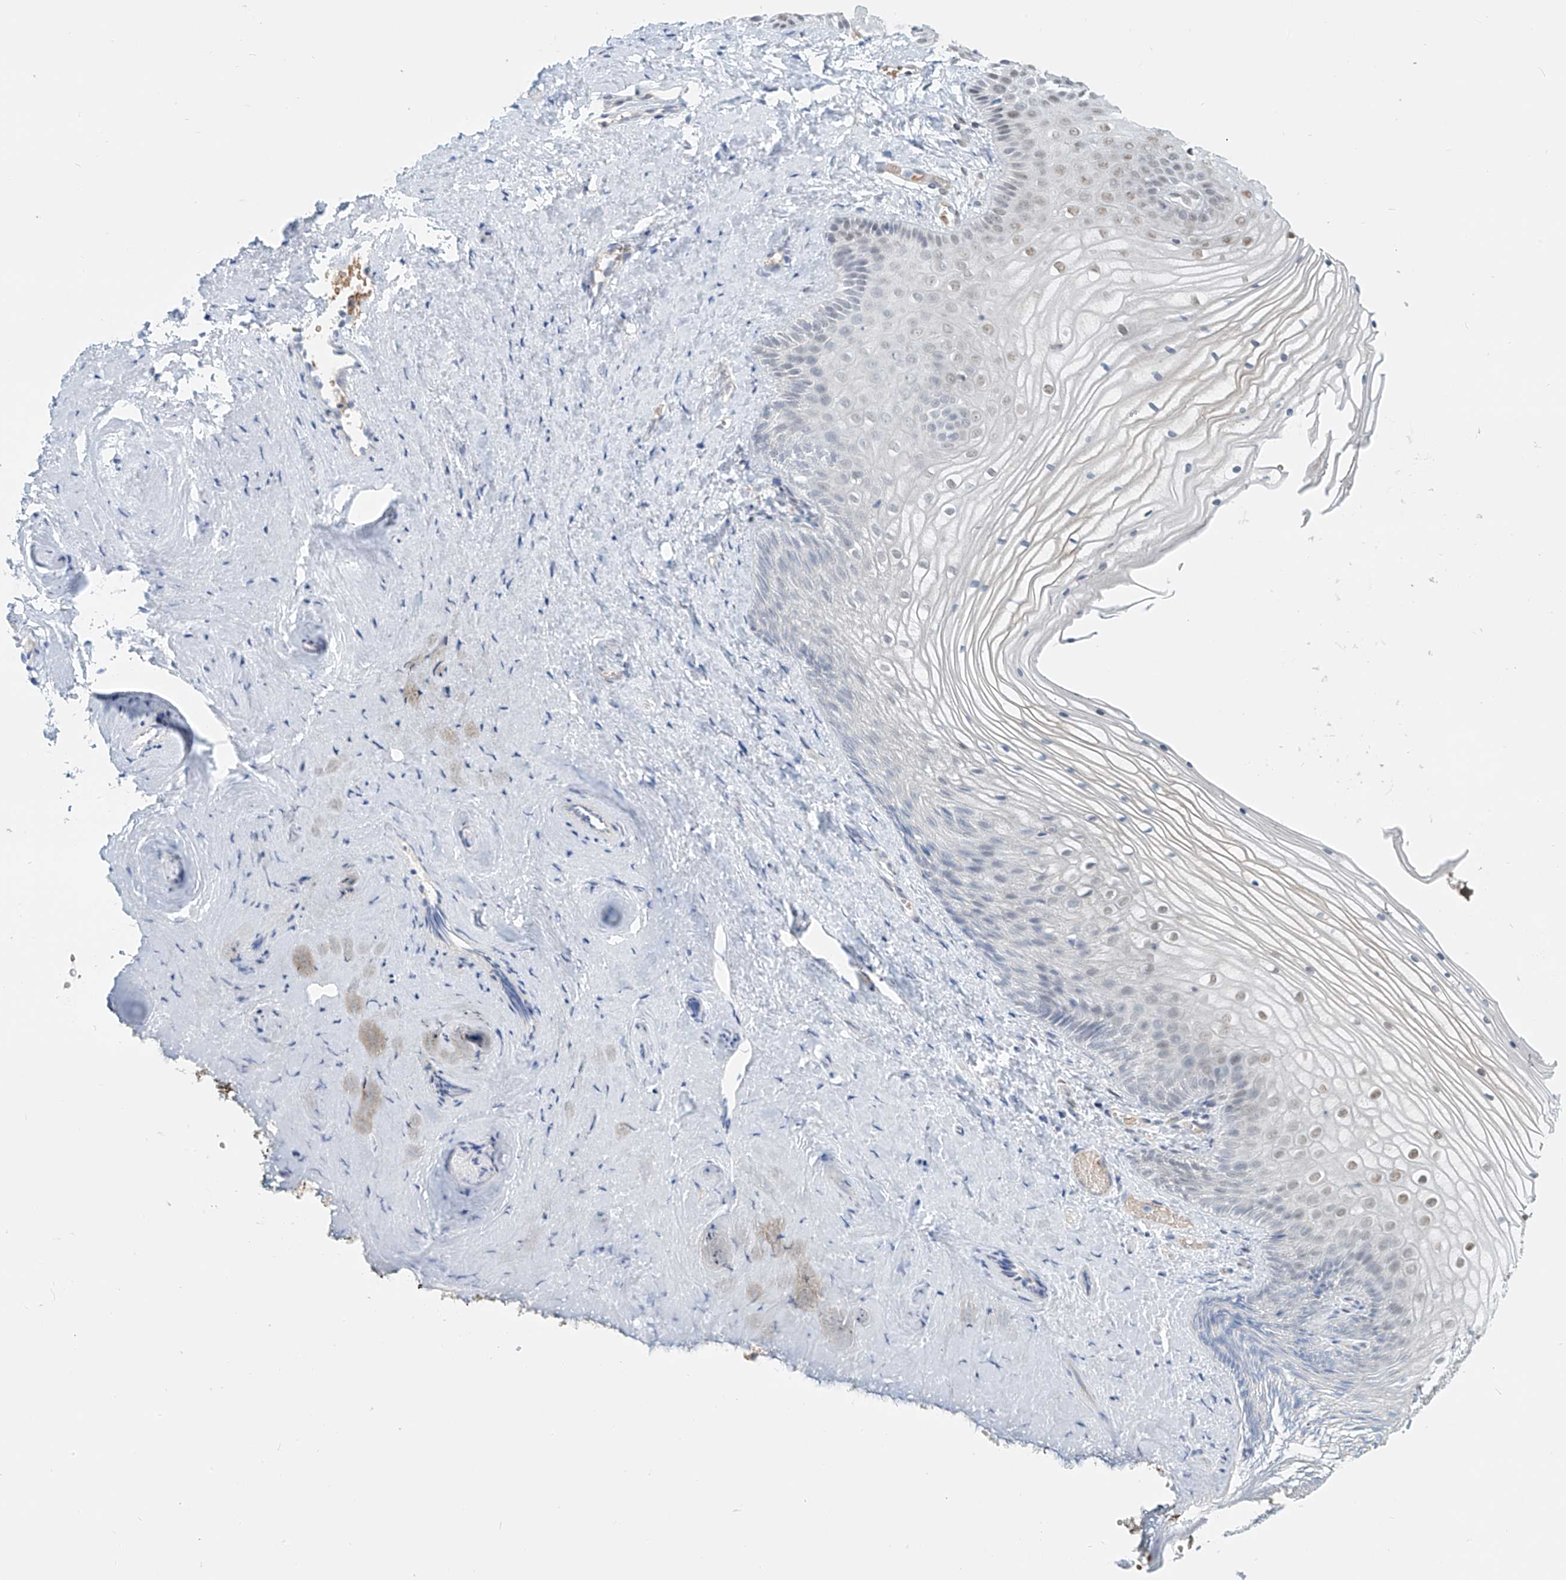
{"staining": {"intensity": "moderate", "quantity": "25%-75%", "location": "nuclear"}, "tissue": "vagina", "cell_type": "Squamous epithelial cells", "image_type": "normal", "snomed": [{"axis": "morphology", "description": "Normal tissue, NOS"}, {"axis": "topography", "description": "Vagina"}, {"axis": "topography", "description": "Cervix"}], "caption": "Moderate nuclear staining for a protein is seen in about 25%-75% of squamous epithelial cells of normal vagina using immunohistochemistry.", "gene": "SASH1", "patient": {"sex": "female", "age": 40}}